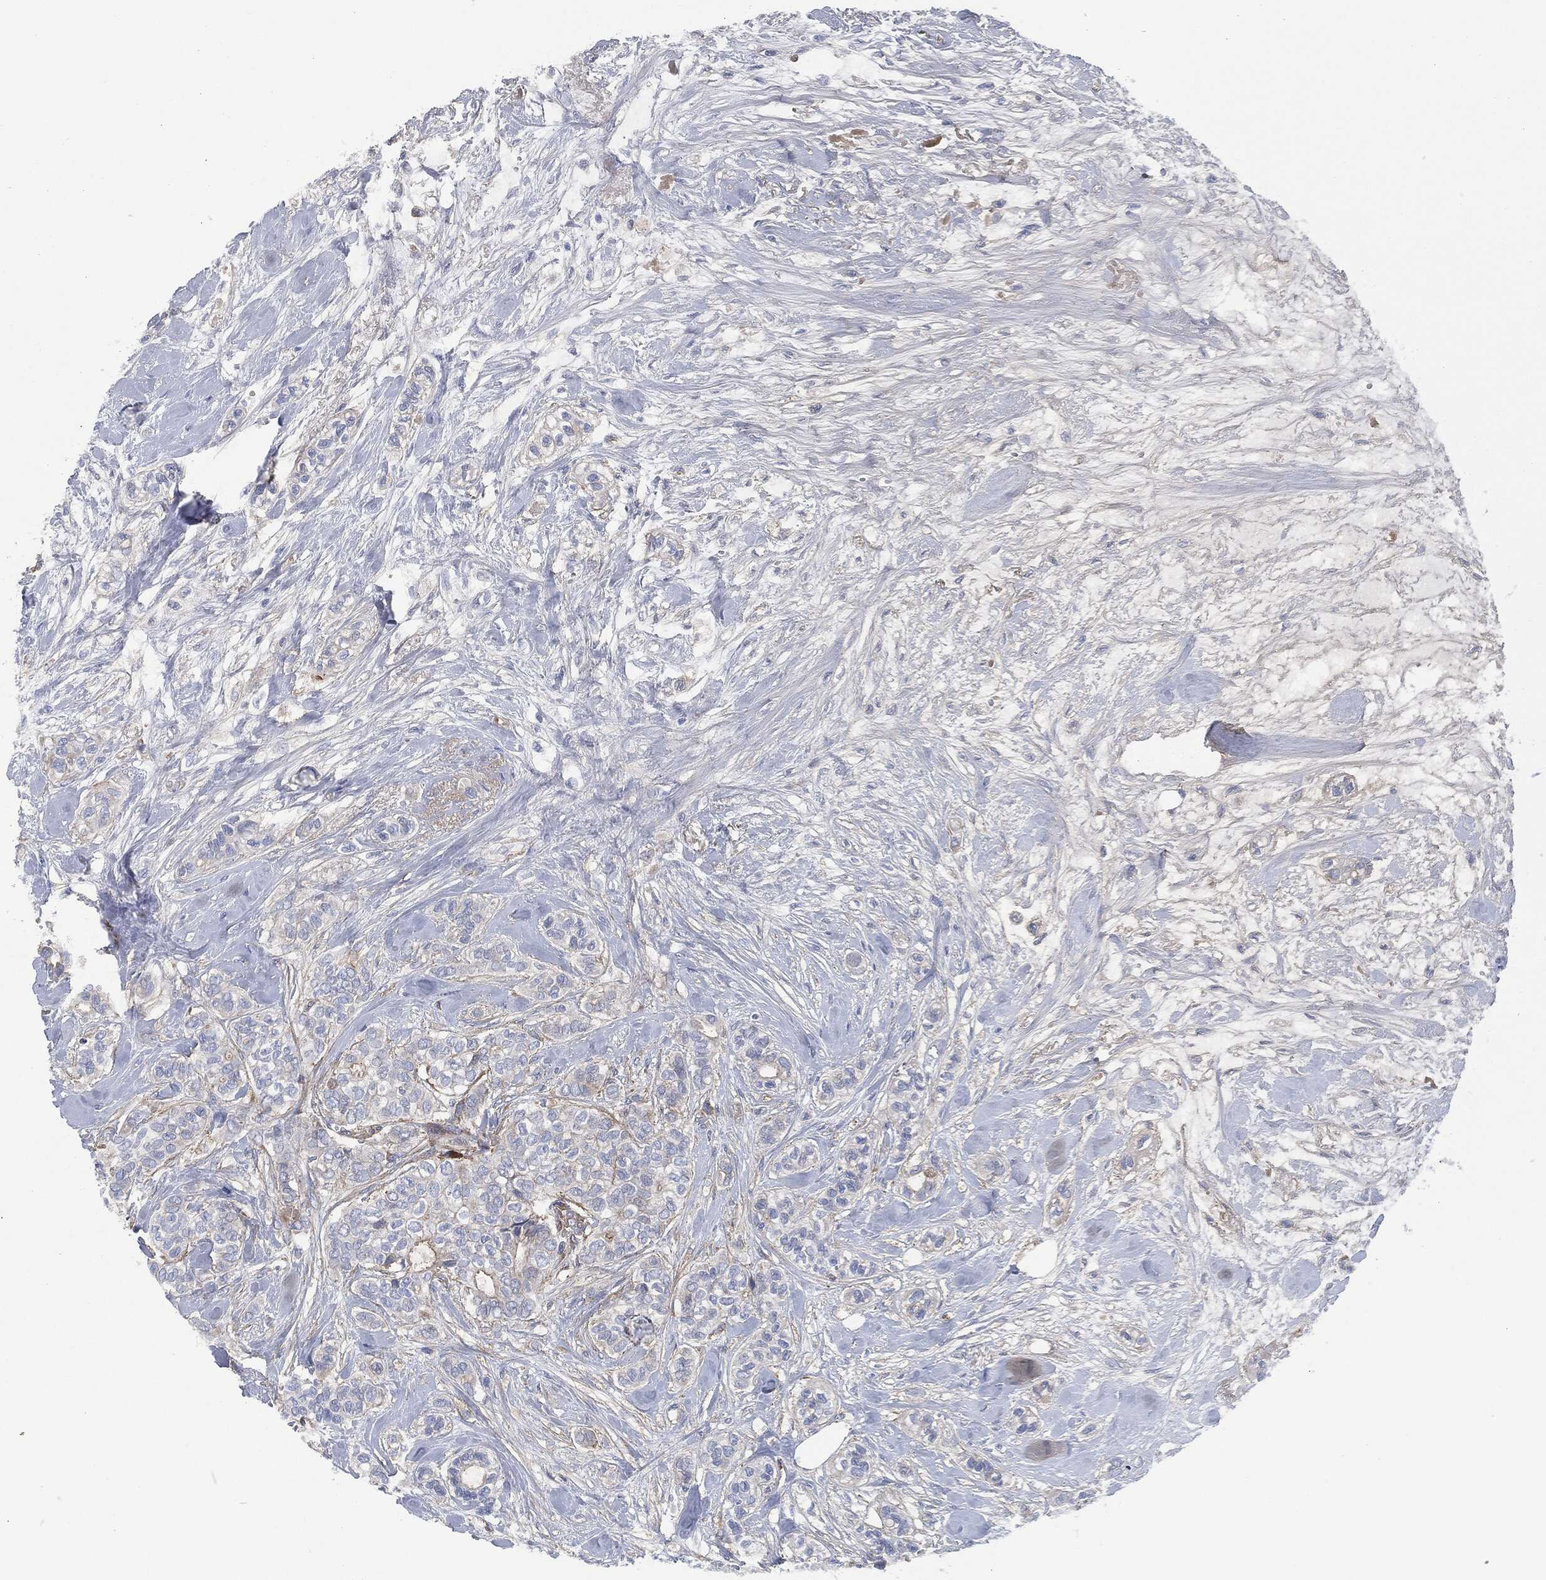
{"staining": {"intensity": "strong", "quantity": "<25%", "location": "cytoplasmic/membranous"}, "tissue": "breast cancer", "cell_type": "Tumor cells", "image_type": "cancer", "snomed": [{"axis": "morphology", "description": "Duct carcinoma"}, {"axis": "topography", "description": "Breast"}], "caption": "Immunohistochemistry (IHC) (DAB) staining of human intraductal carcinoma (breast) displays strong cytoplasmic/membranous protein positivity in about <25% of tumor cells.", "gene": "LGALS9", "patient": {"sex": "female", "age": 71}}